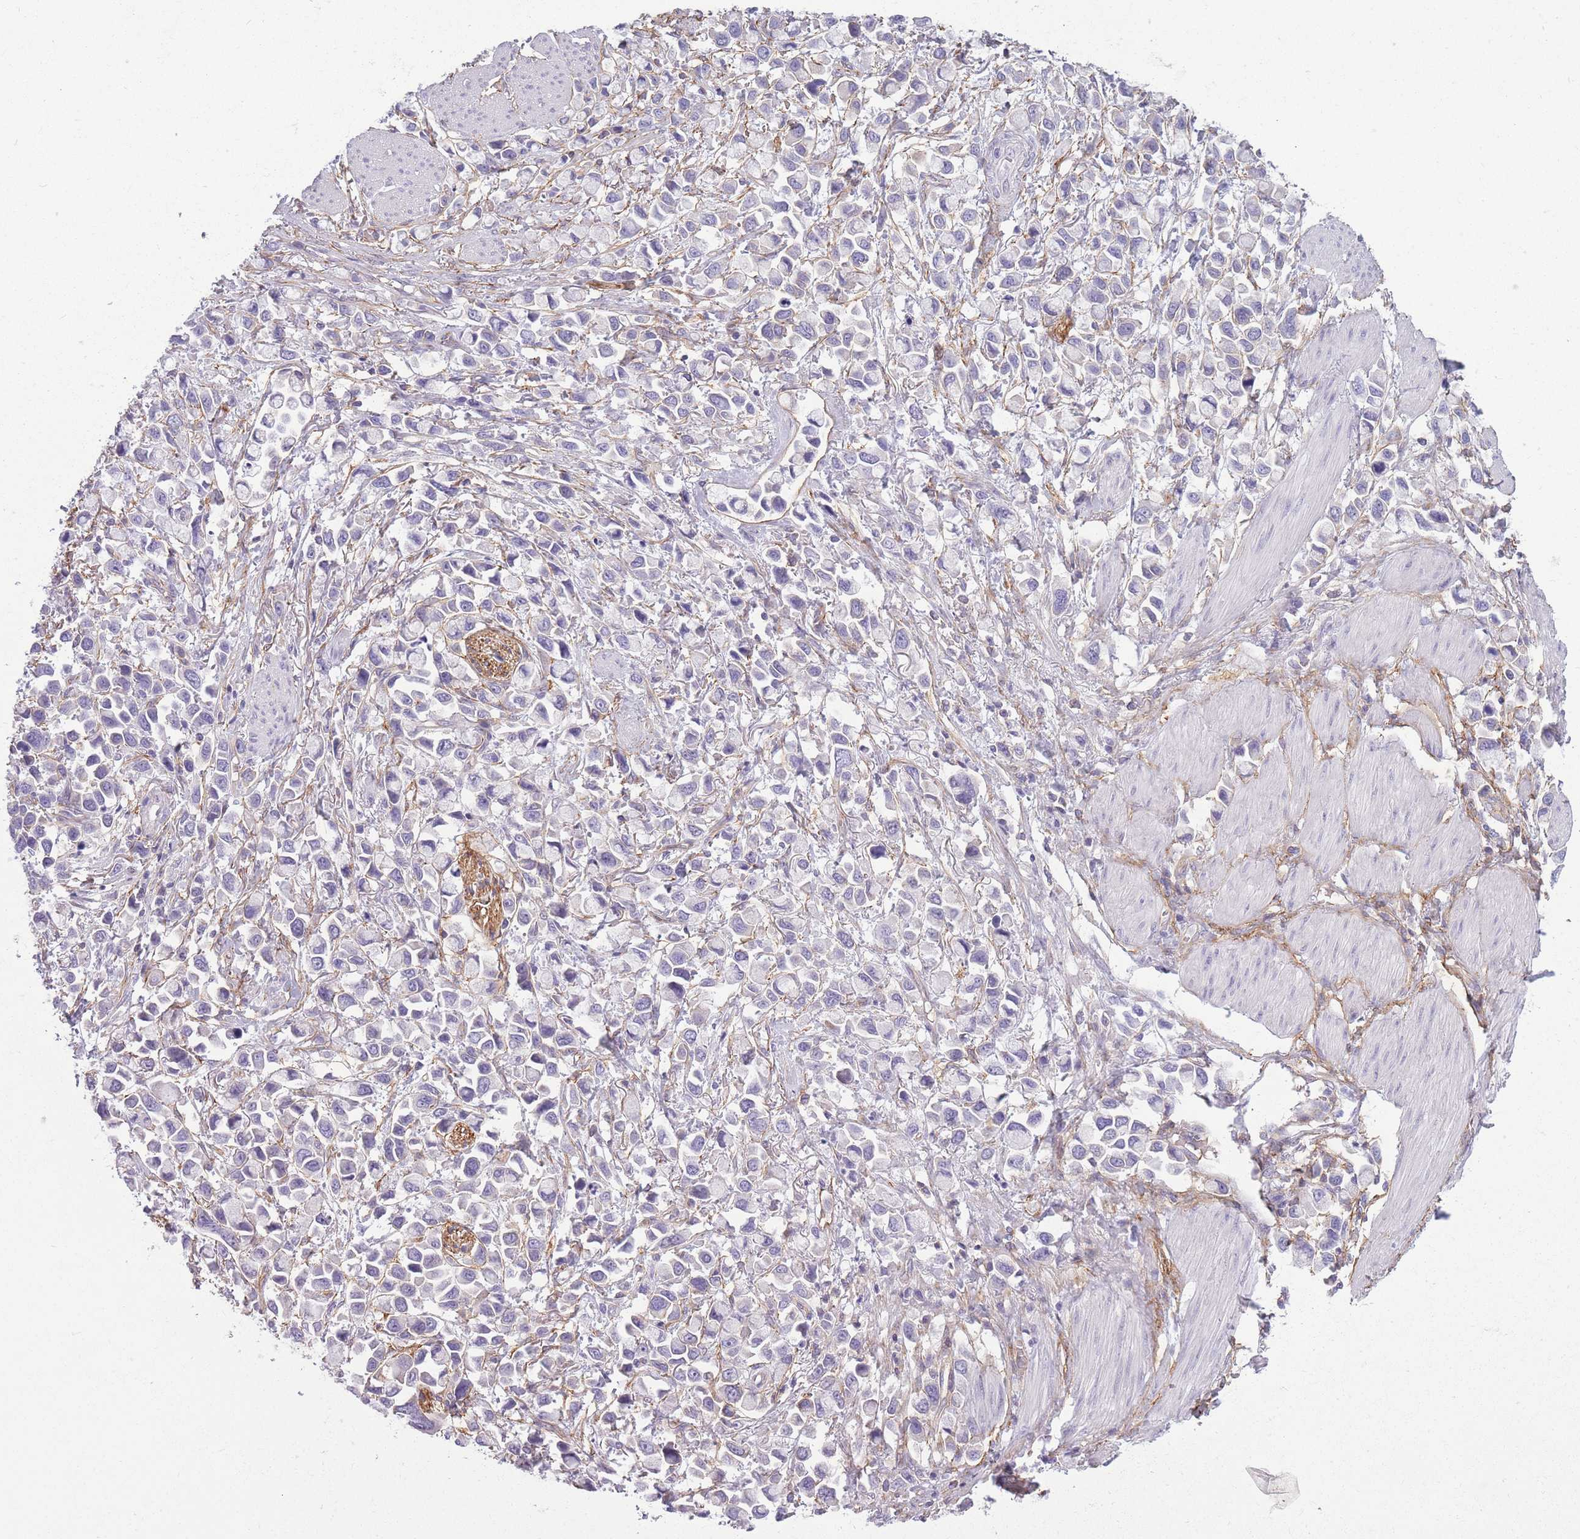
{"staining": {"intensity": "negative", "quantity": "none", "location": "none"}, "tissue": "stomach cancer", "cell_type": "Tumor cells", "image_type": "cancer", "snomed": [{"axis": "morphology", "description": "Adenocarcinoma, NOS"}, {"axis": "topography", "description": "Stomach"}], "caption": "Human stomach cancer stained for a protein using immunohistochemistry displays no expression in tumor cells.", "gene": "ADD1", "patient": {"sex": "female", "age": 81}}